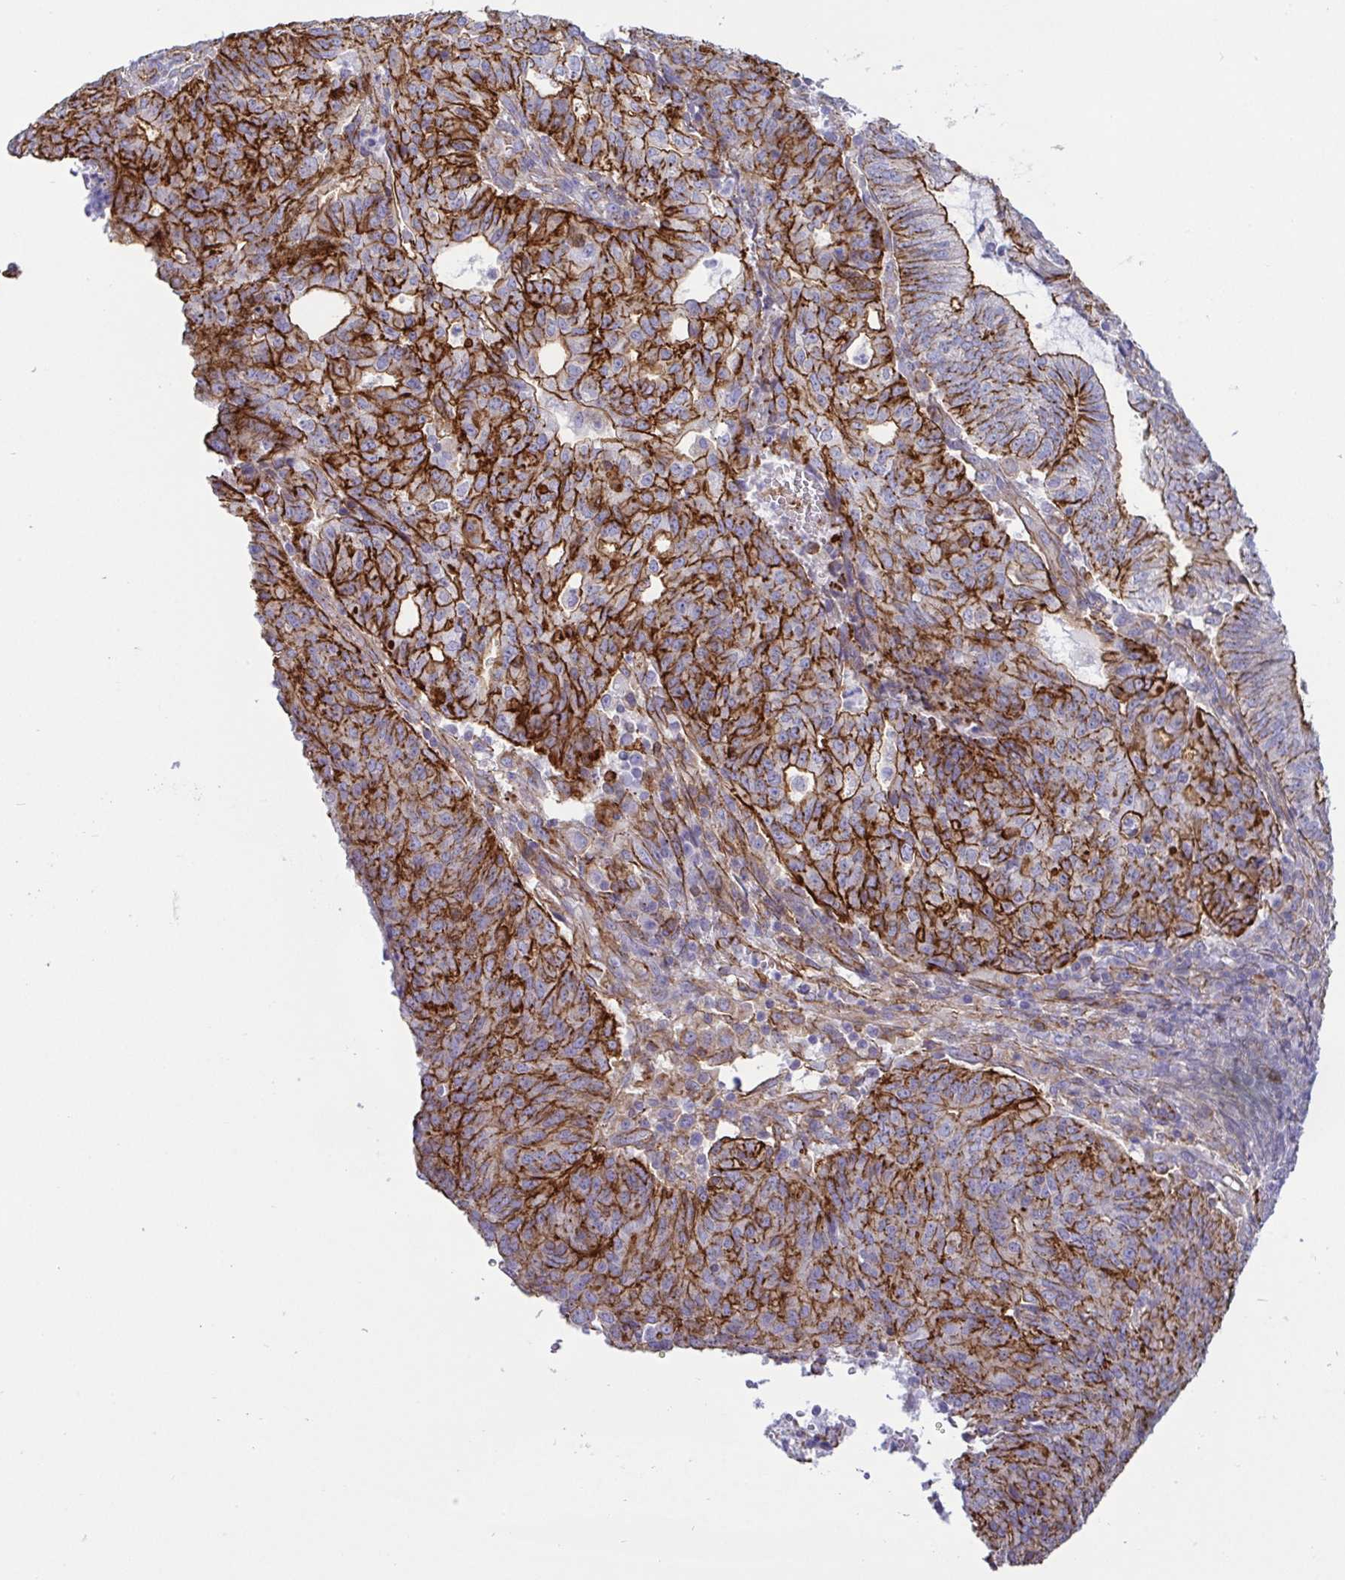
{"staining": {"intensity": "strong", "quantity": ">75%", "location": "cytoplasmic/membranous"}, "tissue": "endometrial cancer", "cell_type": "Tumor cells", "image_type": "cancer", "snomed": [{"axis": "morphology", "description": "Adenocarcinoma, NOS"}, {"axis": "topography", "description": "Endometrium"}], "caption": "This histopathology image demonstrates adenocarcinoma (endometrial) stained with immunohistochemistry to label a protein in brown. The cytoplasmic/membranous of tumor cells show strong positivity for the protein. Nuclei are counter-stained blue.", "gene": "LIMA1", "patient": {"sex": "female", "age": 82}}